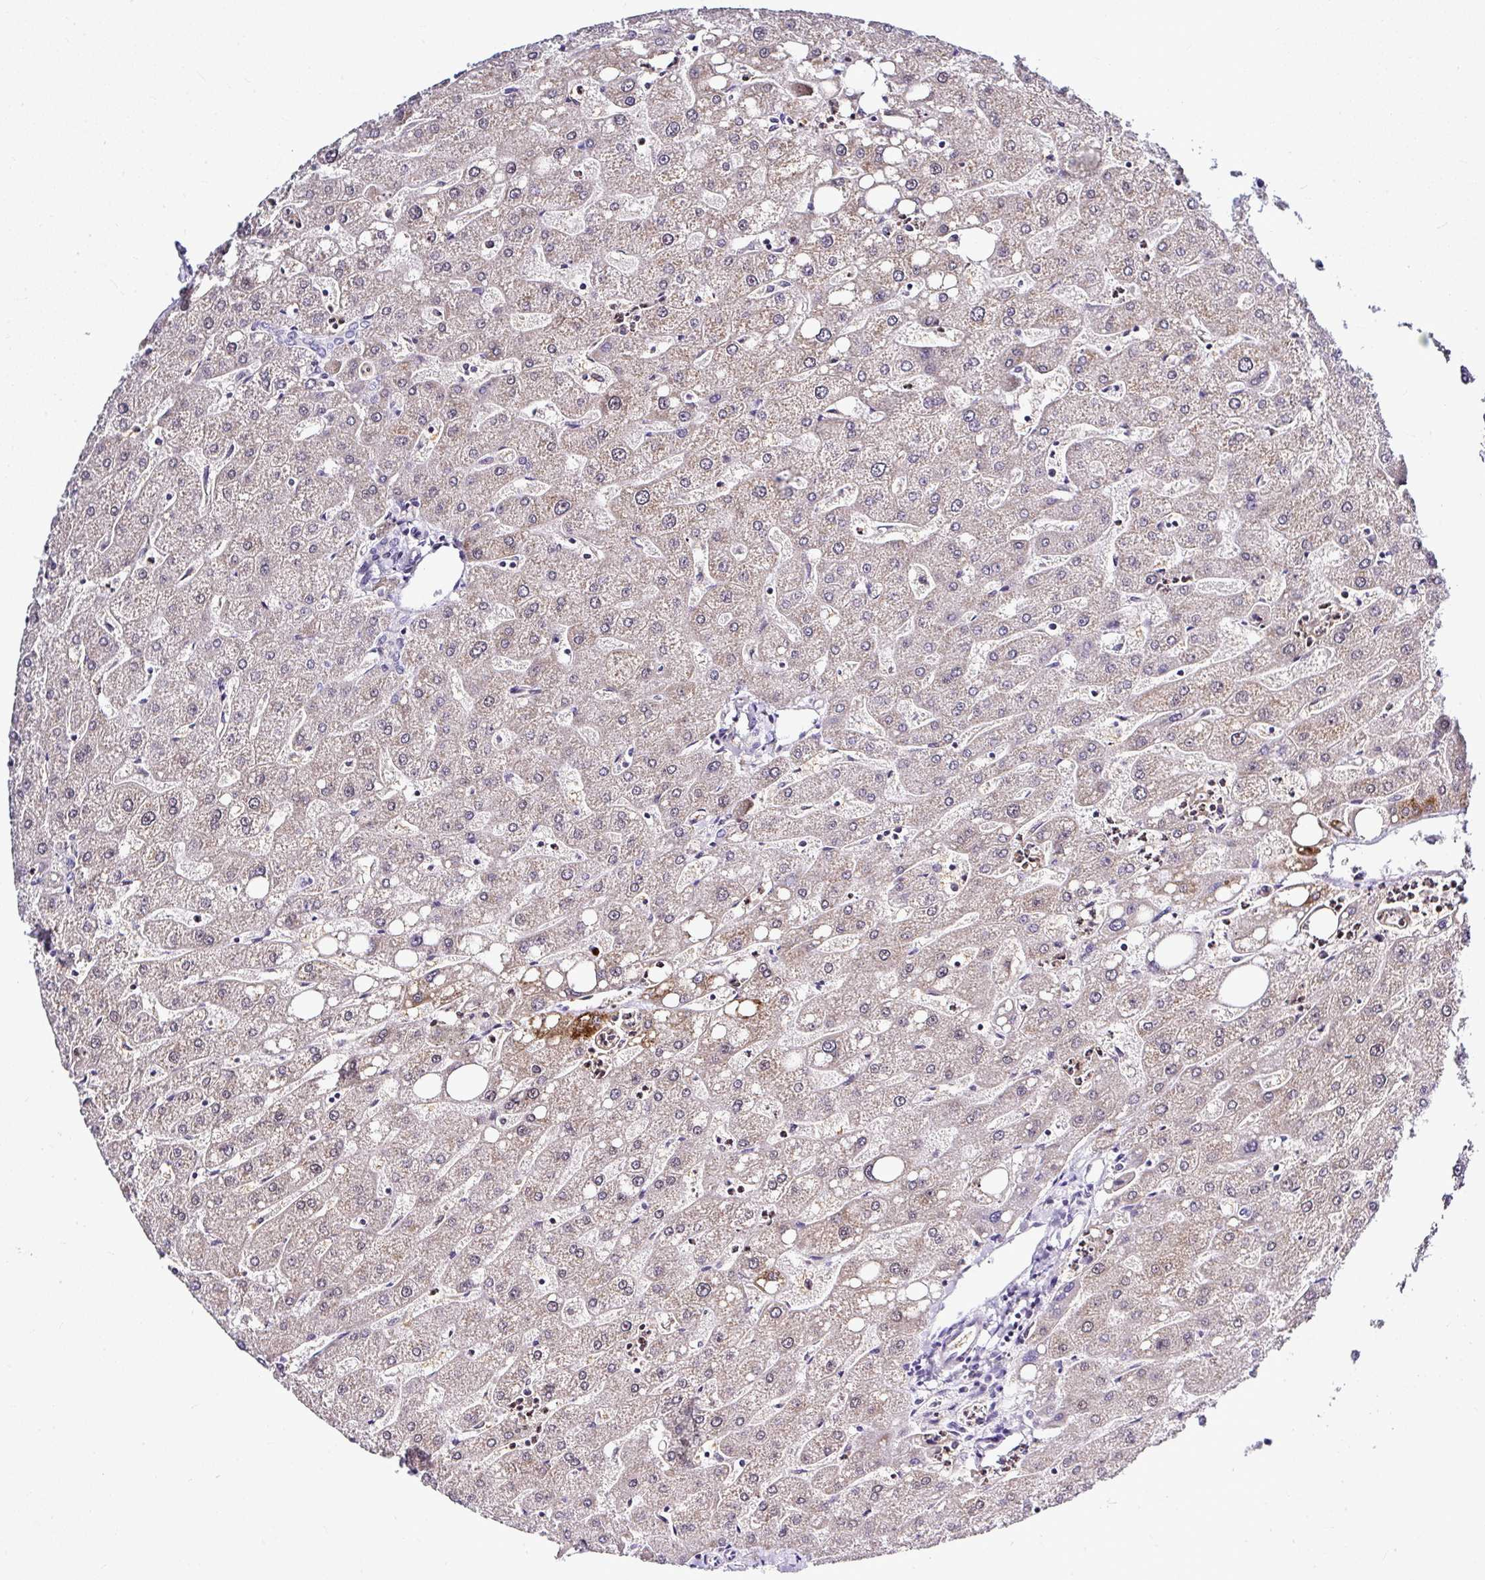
{"staining": {"intensity": "negative", "quantity": "none", "location": "none"}, "tissue": "liver", "cell_type": "Cholangiocytes", "image_type": "normal", "snomed": [{"axis": "morphology", "description": "Normal tissue, NOS"}, {"axis": "topography", "description": "Liver"}], "caption": "High magnification brightfield microscopy of normal liver stained with DAB (3,3'-diaminobenzidine) (brown) and counterstained with hematoxylin (blue): cholangiocytes show no significant positivity.", "gene": "DEPDC5", "patient": {"sex": "male", "age": 67}}